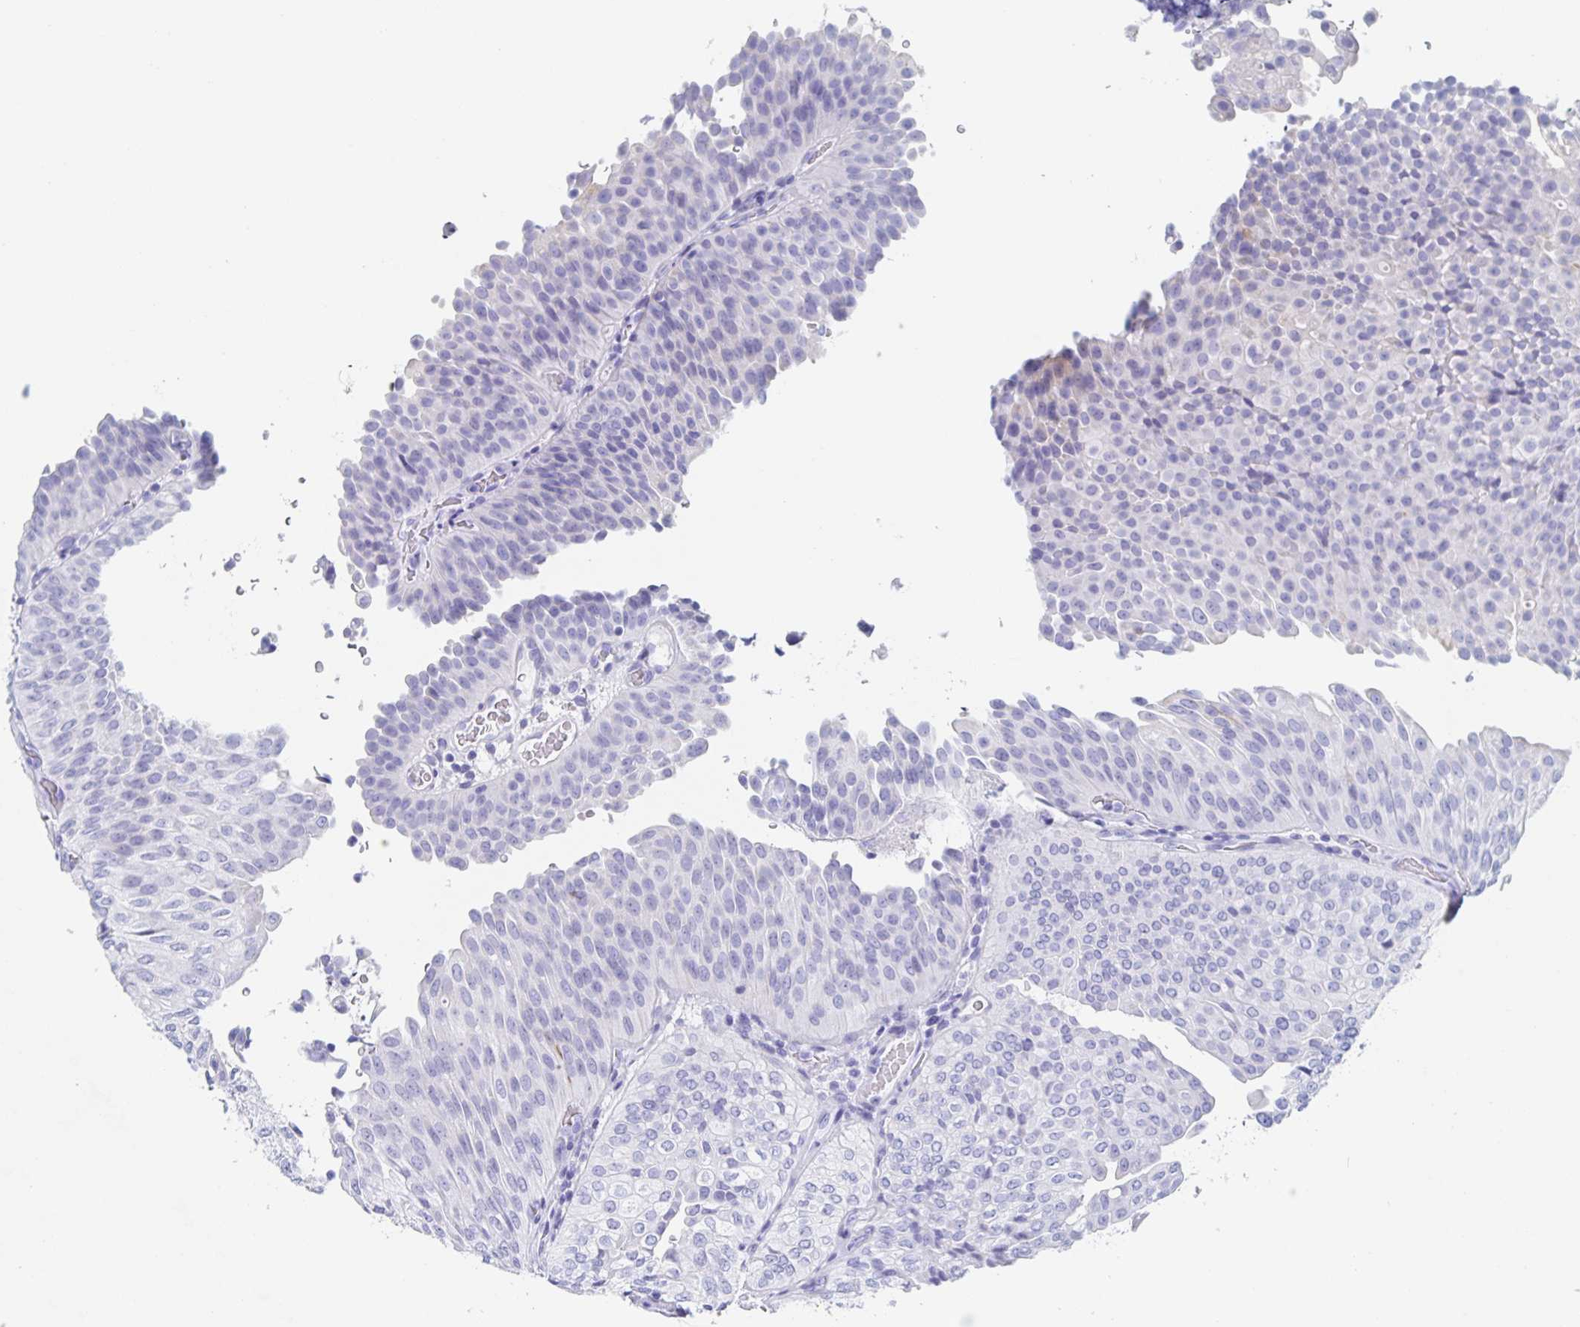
{"staining": {"intensity": "negative", "quantity": "none", "location": "none"}, "tissue": "urothelial cancer", "cell_type": "Tumor cells", "image_type": "cancer", "snomed": [{"axis": "morphology", "description": "Urothelial carcinoma, NOS"}, {"axis": "topography", "description": "Urinary bladder"}], "caption": "Immunohistochemistry micrograph of neoplastic tissue: urothelial cancer stained with DAB shows no significant protein staining in tumor cells.", "gene": "DMBT1", "patient": {"sex": "male", "age": 62}}